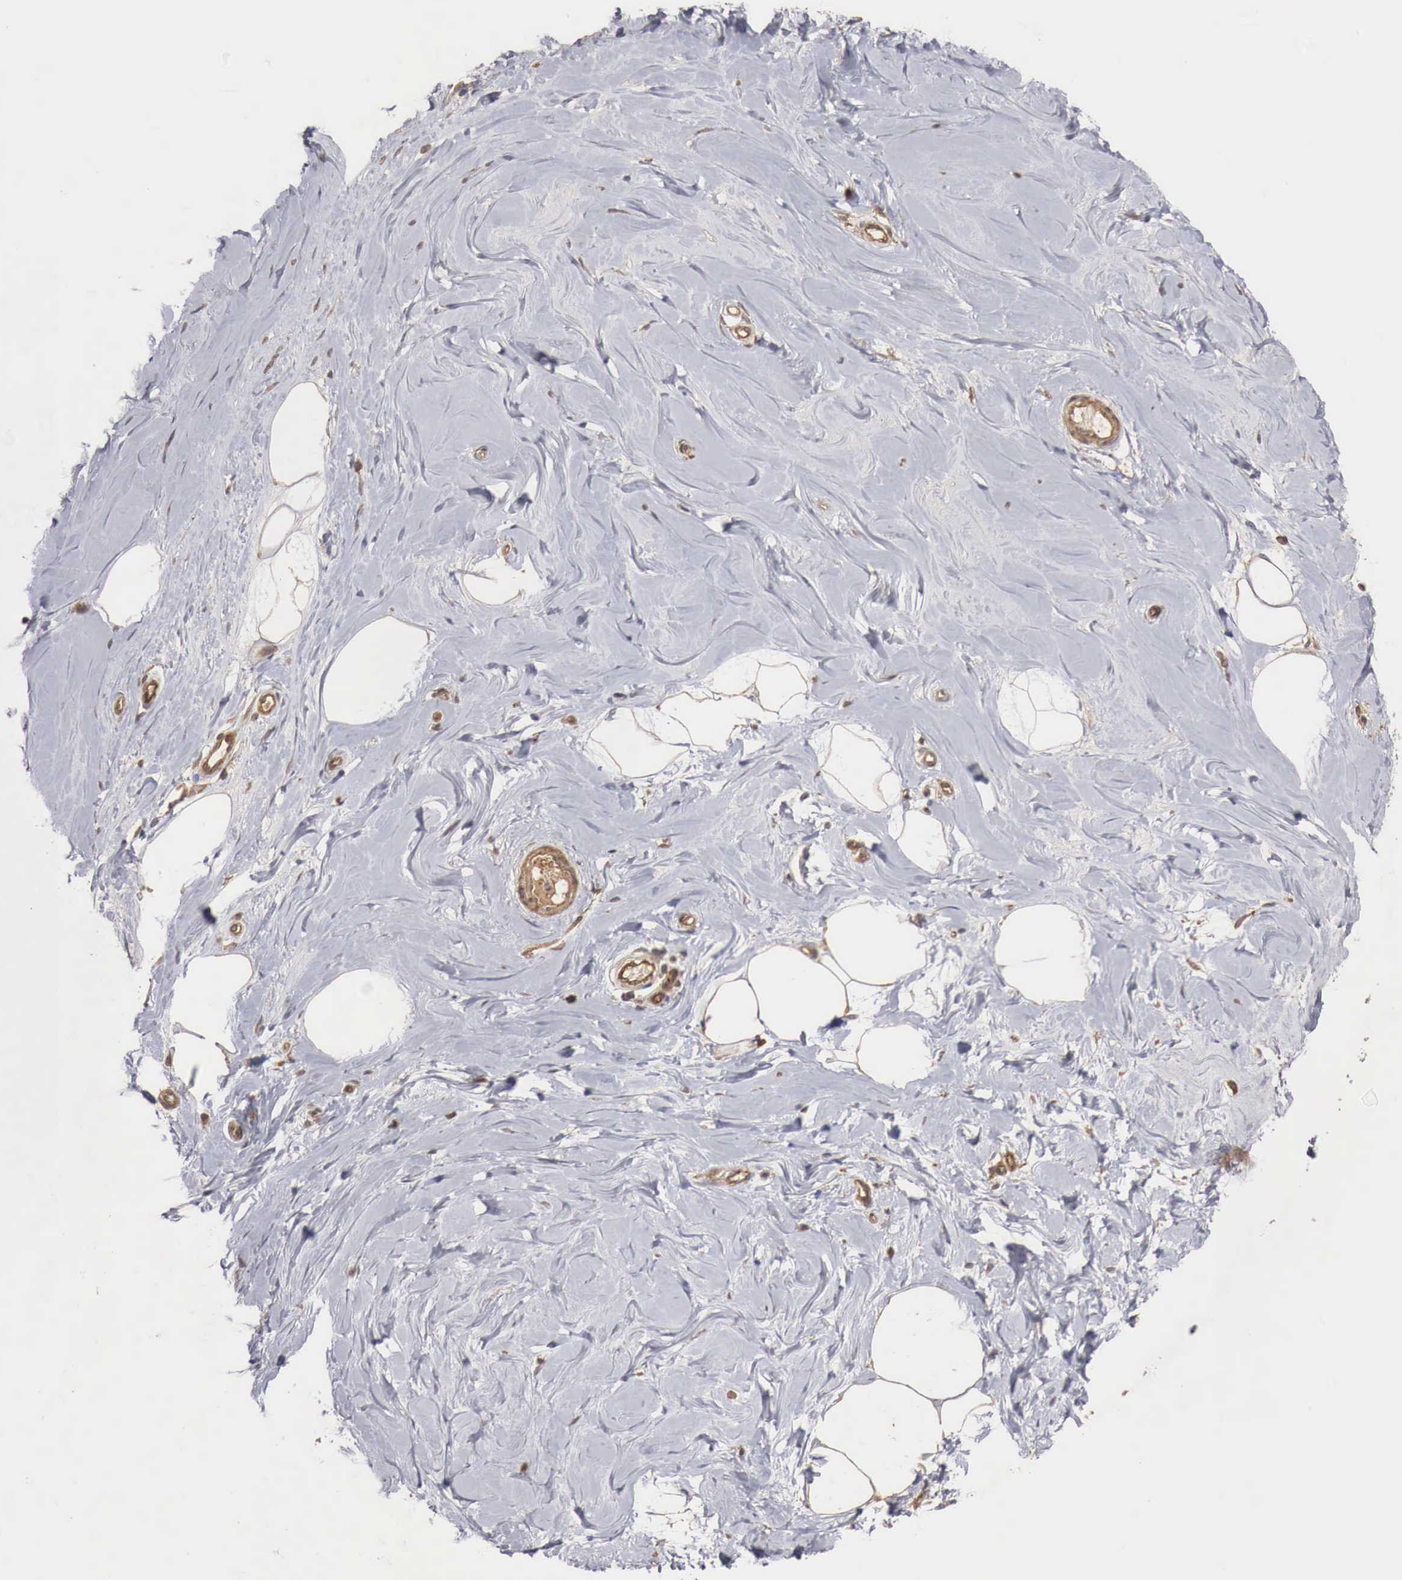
{"staining": {"intensity": "negative", "quantity": "none", "location": "none"}, "tissue": "breast", "cell_type": "Adipocytes", "image_type": "normal", "snomed": [{"axis": "morphology", "description": "Normal tissue, NOS"}, {"axis": "topography", "description": "Breast"}], "caption": "A high-resolution histopathology image shows immunohistochemistry staining of benign breast, which reveals no significant expression in adipocytes. The staining is performed using DAB (3,3'-diaminobenzidine) brown chromogen with nuclei counter-stained in using hematoxylin.", "gene": "ARMCX4", "patient": {"sex": "female", "age": 44}}